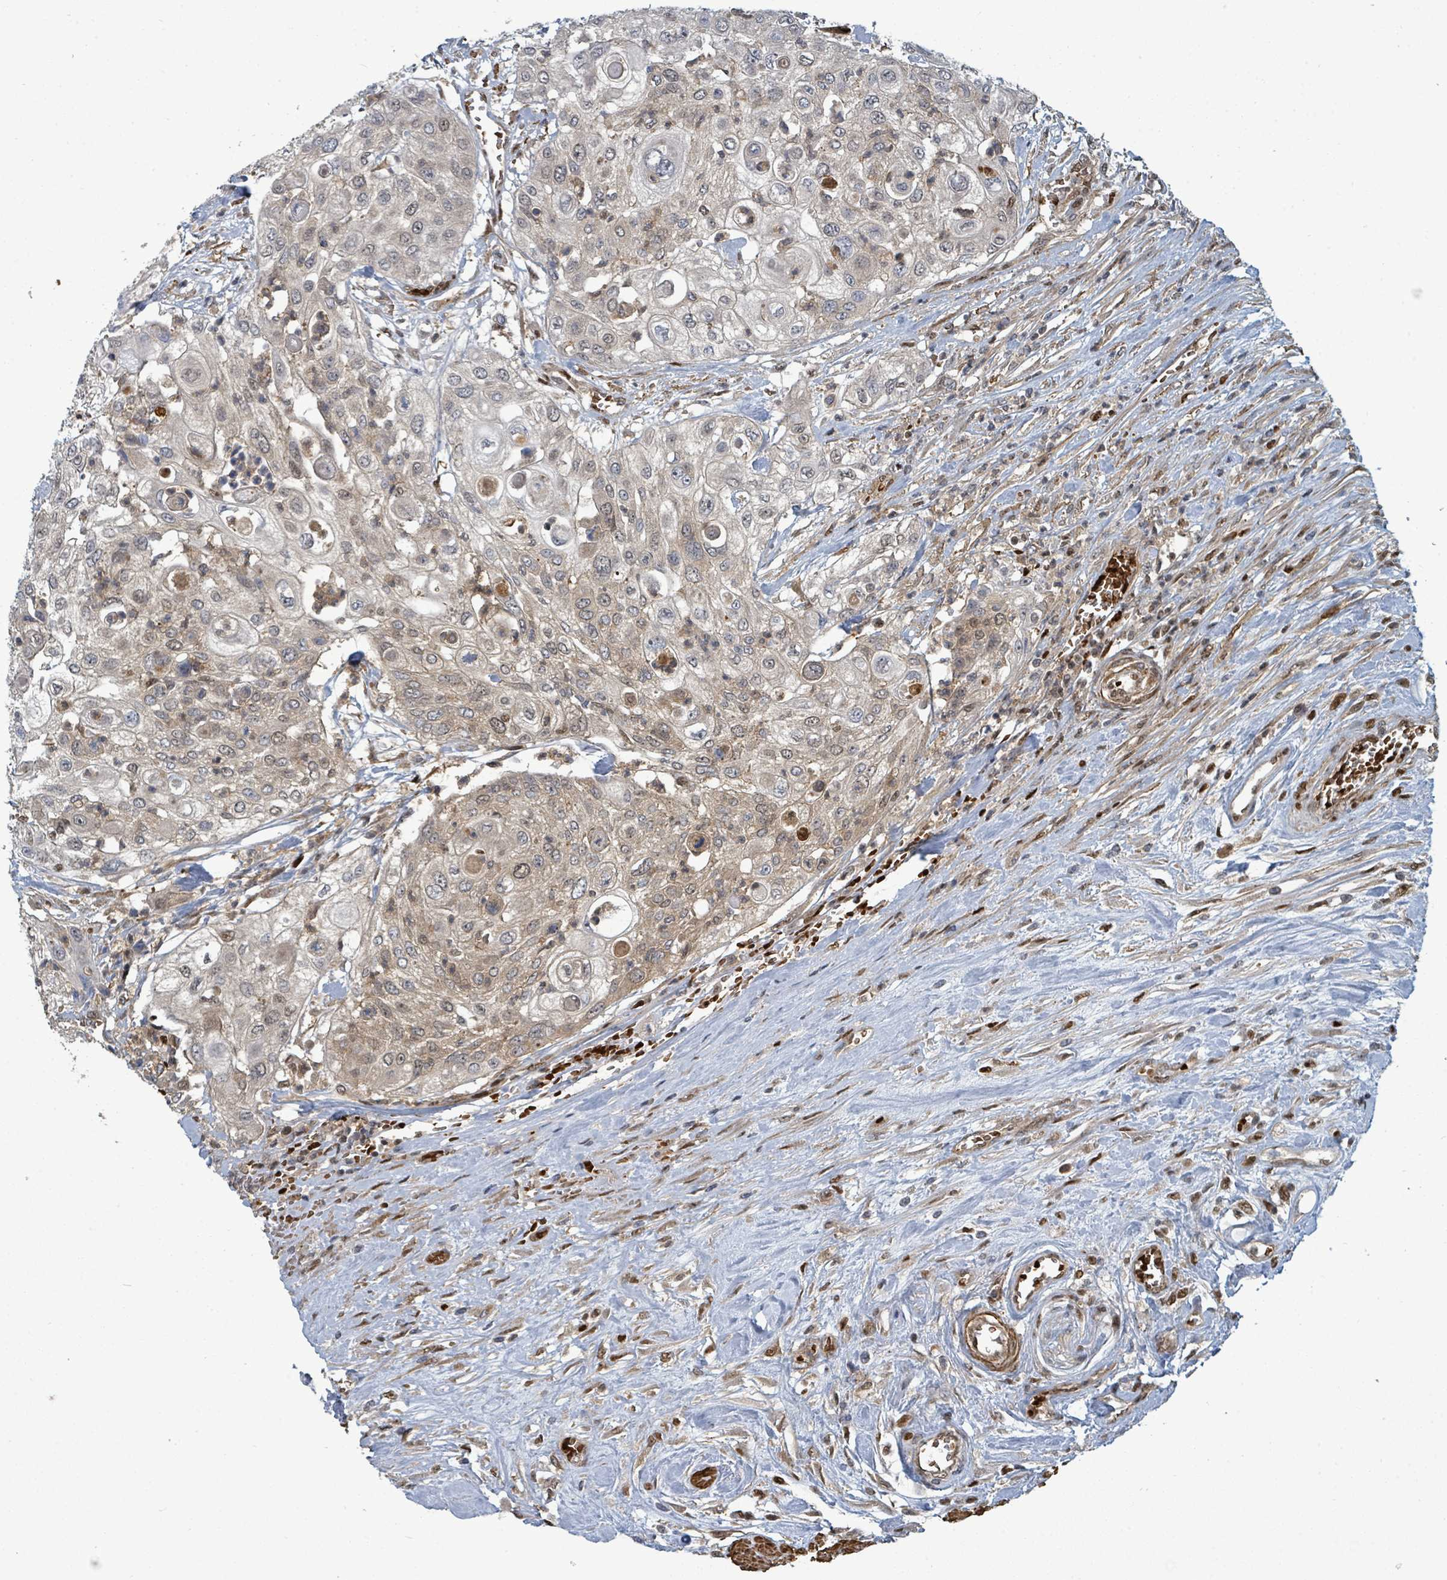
{"staining": {"intensity": "weak", "quantity": "25%-75%", "location": "cytoplasmic/membranous,nuclear"}, "tissue": "urothelial cancer", "cell_type": "Tumor cells", "image_type": "cancer", "snomed": [{"axis": "morphology", "description": "Urothelial carcinoma, High grade"}, {"axis": "topography", "description": "Urinary bladder"}], "caption": "DAB (3,3'-diaminobenzidine) immunohistochemical staining of human high-grade urothelial carcinoma exhibits weak cytoplasmic/membranous and nuclear protein positivity in approximately 25%-75% of tumor cells.", "gene": "TRDMT1", "patient": {"sex": "female", "age": 79}}